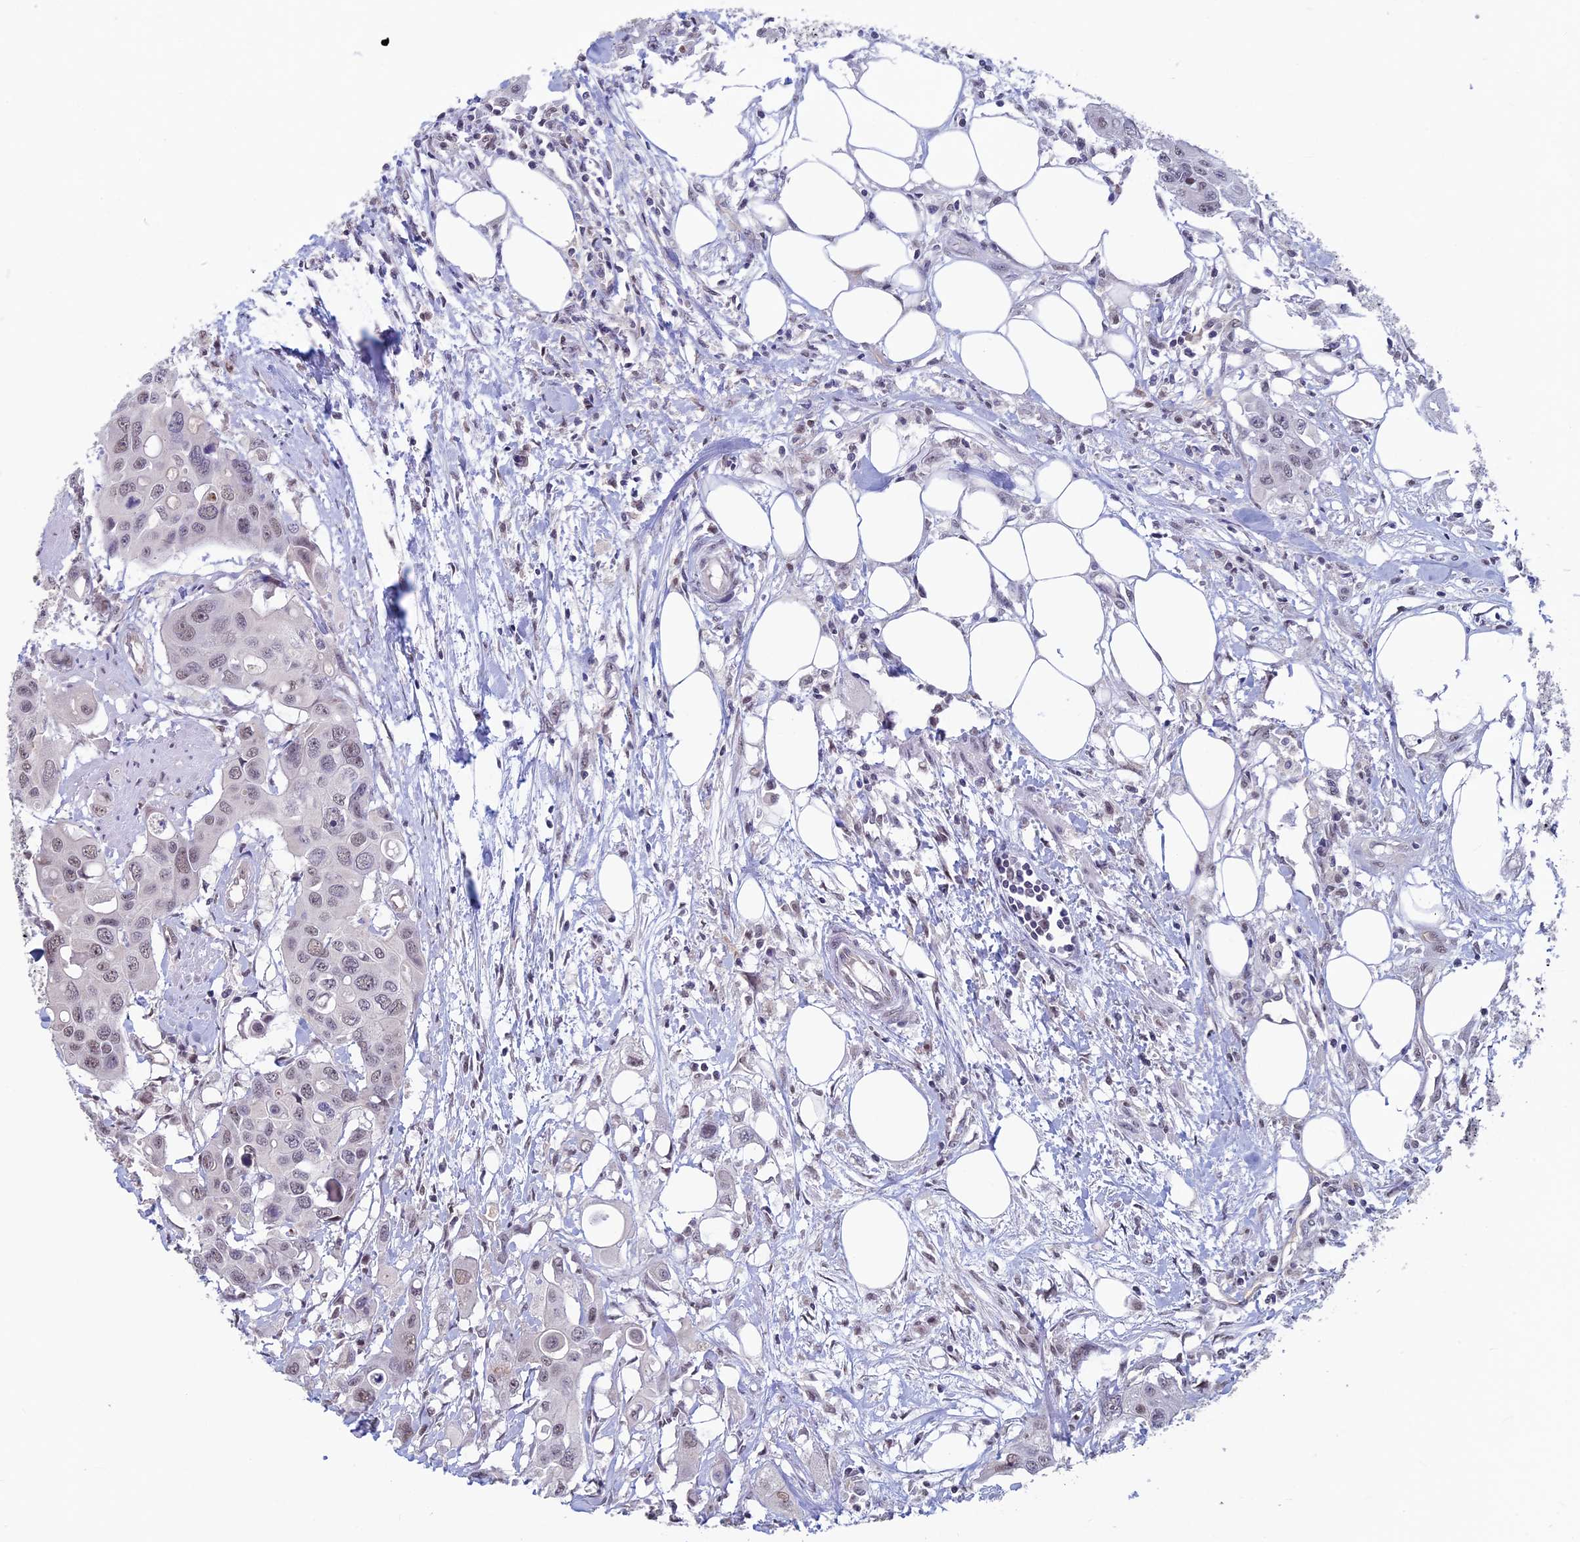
{"staining": {"intensity": "weak", "quantity": ">75%", "location": "nuclear"}, "tissue": "colorectal cancer", "cell_type": "Tumor cells", "image_type": "cancer", "snomed": [{"axis": "morphology", "description": "Adenocarcinoma, NOS"}, {"axis": "topography", "description": "Colon"}], "caption": "Protein staining shows weak nuclear staining in about >75% of tumor cells in colorectal cancer (adenocarcinoma).", "gene": "SPIRE1", "patient": {"sex": "male", "age": 77}}